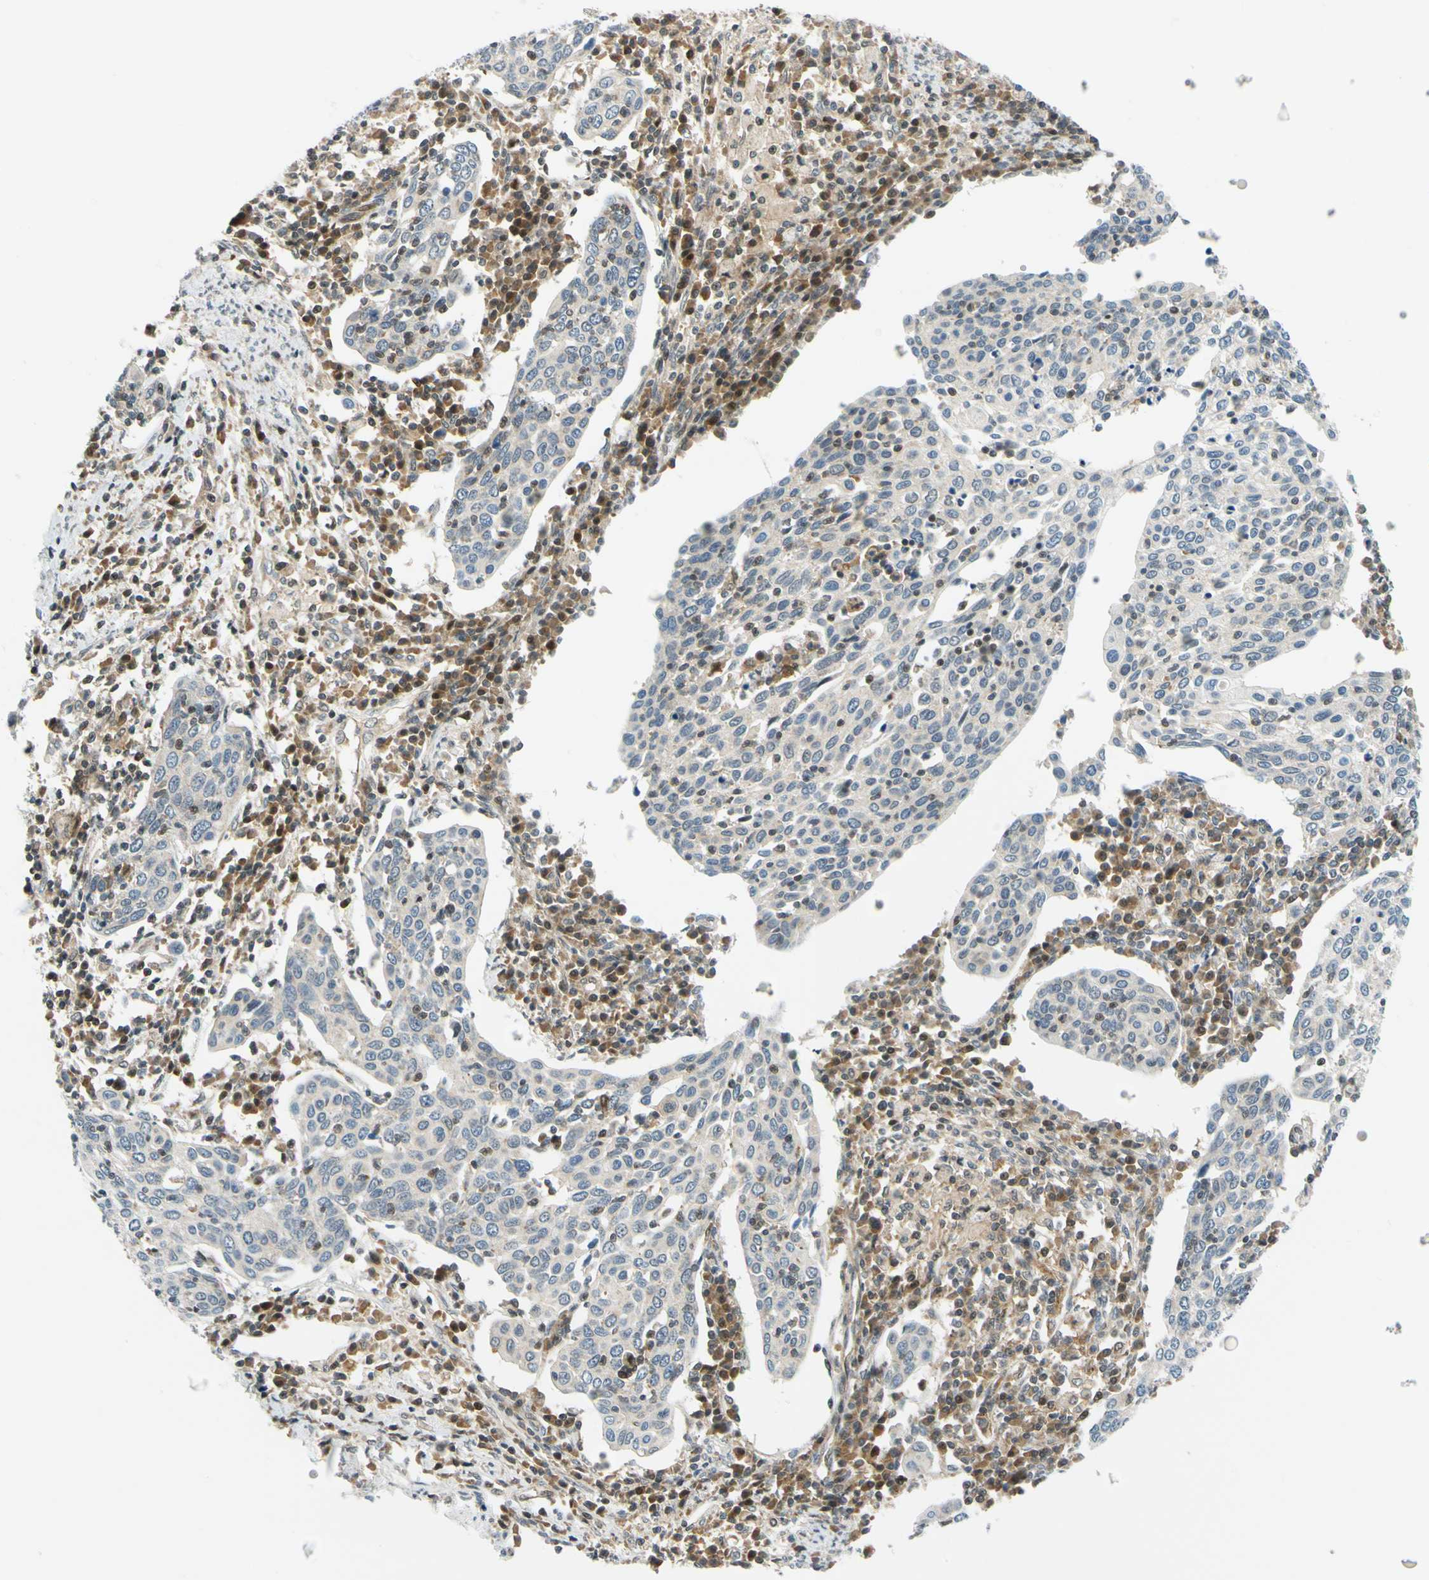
{"staining": {"intensity": "negative", "quantity": "none", "location": "none"}, "tissue": "cervical cancer", "cell_type": "Tumor cells", "image_type": "cancer", "snomed": [{"axis": "morphology", "description": "Squamous cell carcinoma, NOS"}, {"axis": "topography", "description": "Cervix"}], "caption": "Immunohistochemical staining of human squamous cell carcinoma (cervical) demonstrates no significant positivity in tumor cells.", "gene": "MAPK9", "patient": {"sex": "female", "age": 40}}